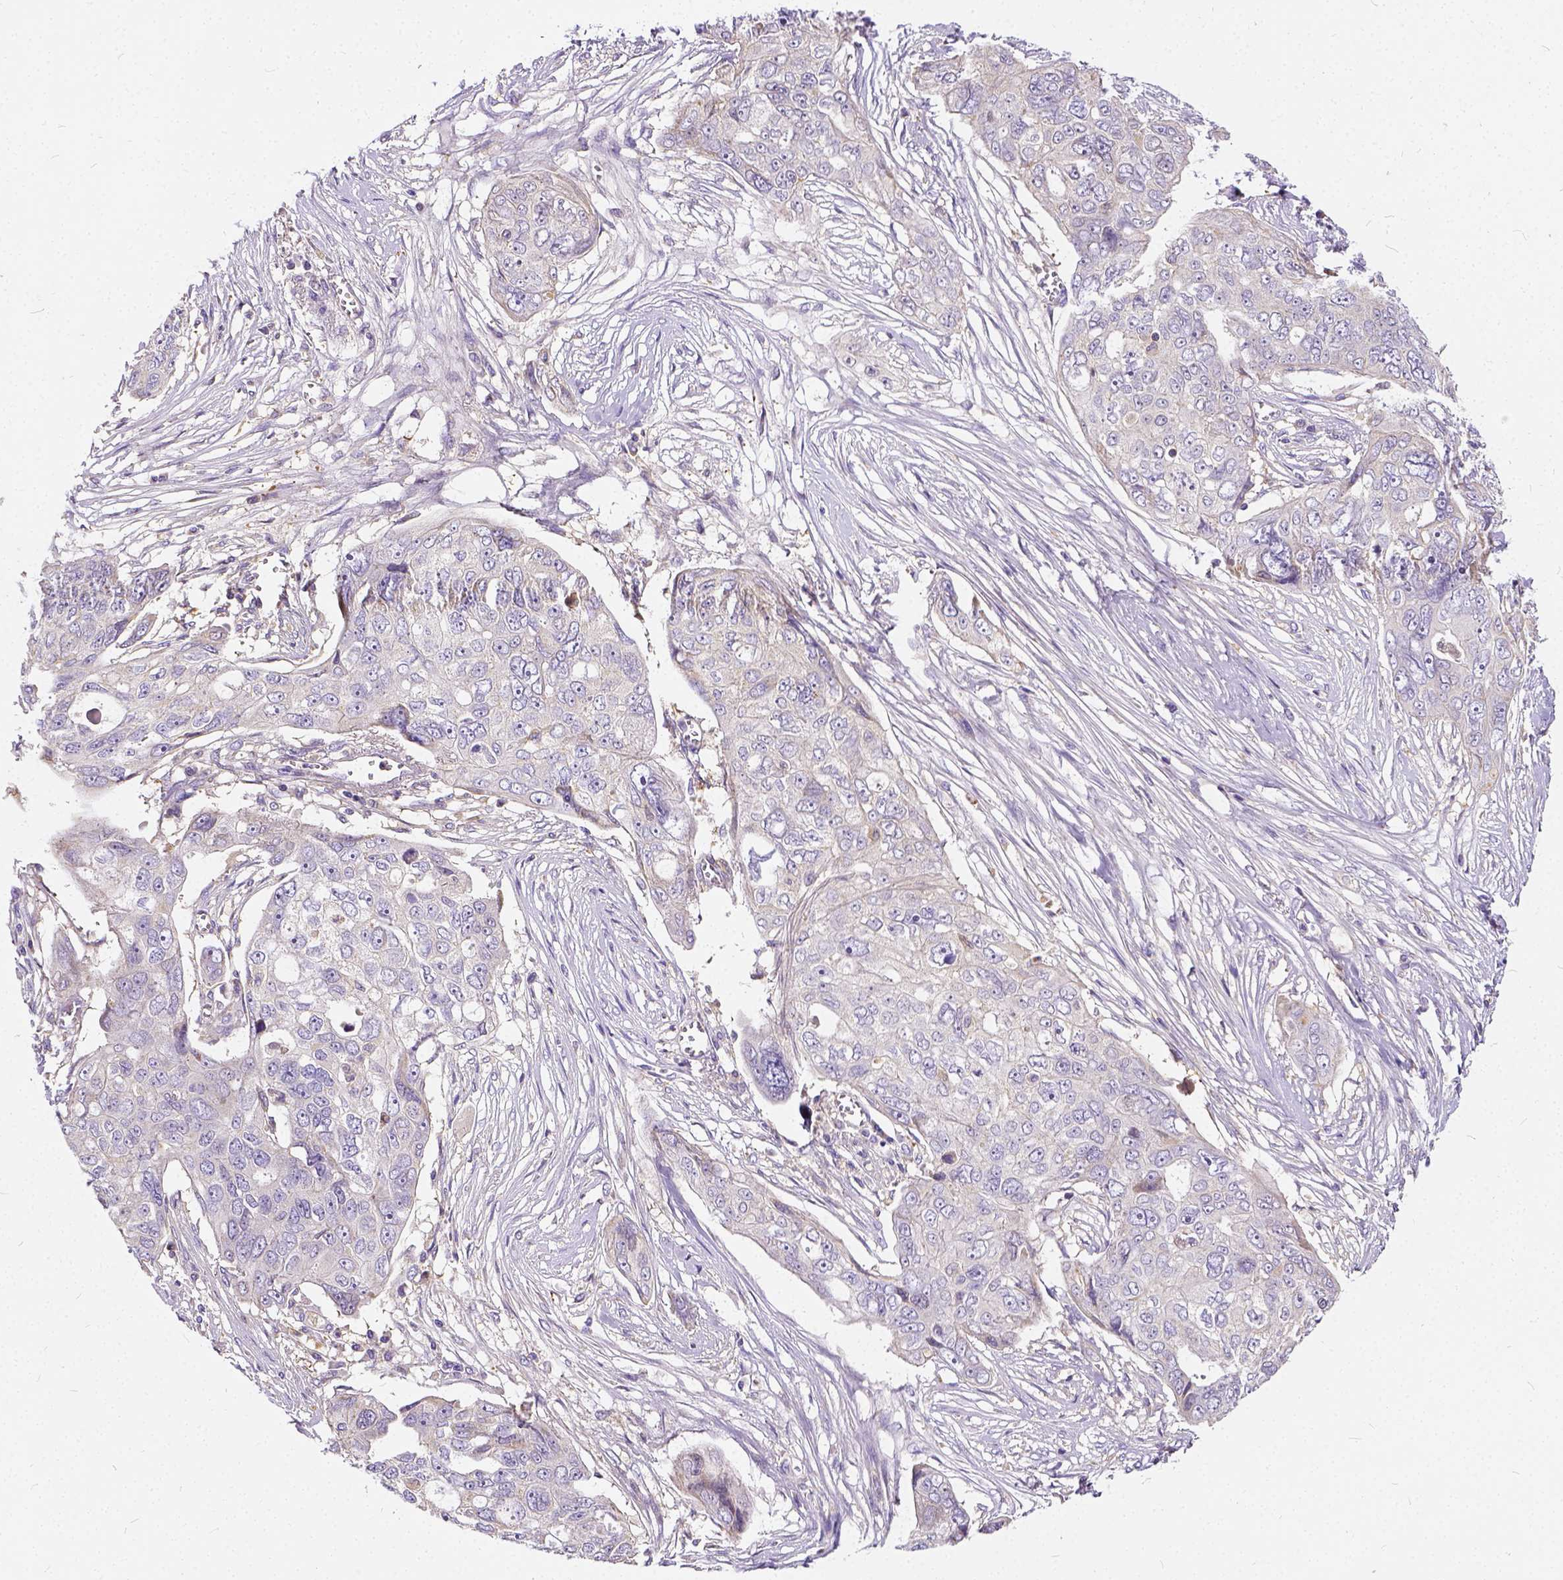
{"staining": {"intensity": "negative", "quantity": "none", "location": "none"}, "tissue": "ovarian cancer", "cell_type": "Tumor cells", "image_type": "cancer", "snomed": [{"axis": "morphology", "description": "Carcinoma, endometroid"}, {"axis": "topography", "description": "Ovary"}], "caption": "Human ovarian cancer stained for a protein using IHC shows no expression in tumor cells.", "gene": "CADM4", "patient": {"sex": "female", "age": 70}}